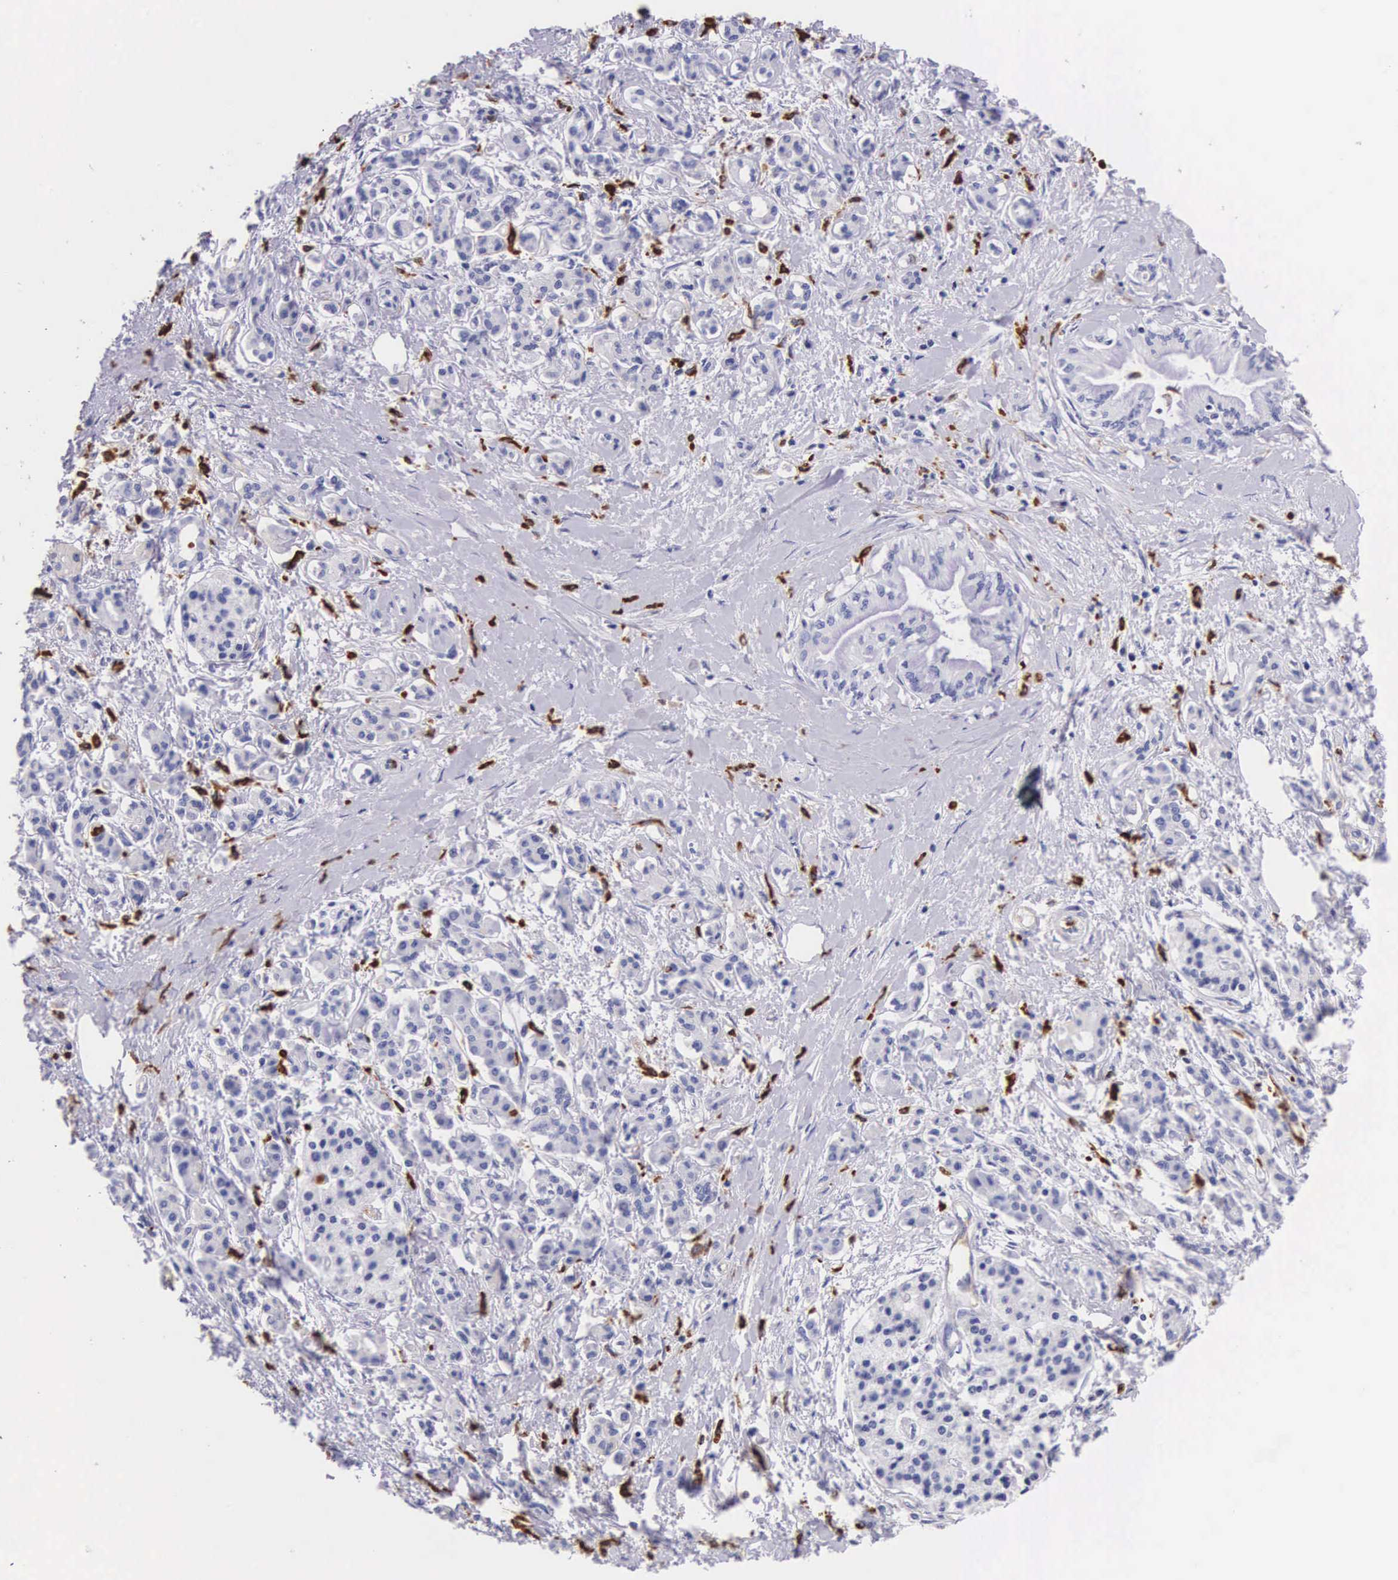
{"staining": {"intensity": "negative", "quantity": "none", "location": "none"}, "tissue": "pancreatic cancer", "cell_type": "Tumor cells", "image_type": "cancer", "snomed": [{"axis": "morphology", "description": "Adenocarcinoma, NOS"}, {"axis": "topography", "description": "Pancreas"}], "caption": "This is an immunohistochemistry (IHC) histopathology image of pancreatic adenocarcinoma. There is no expression in tumor cells.", "gene": "FCN1", "patient": {"sex": "female", "age": 64}}